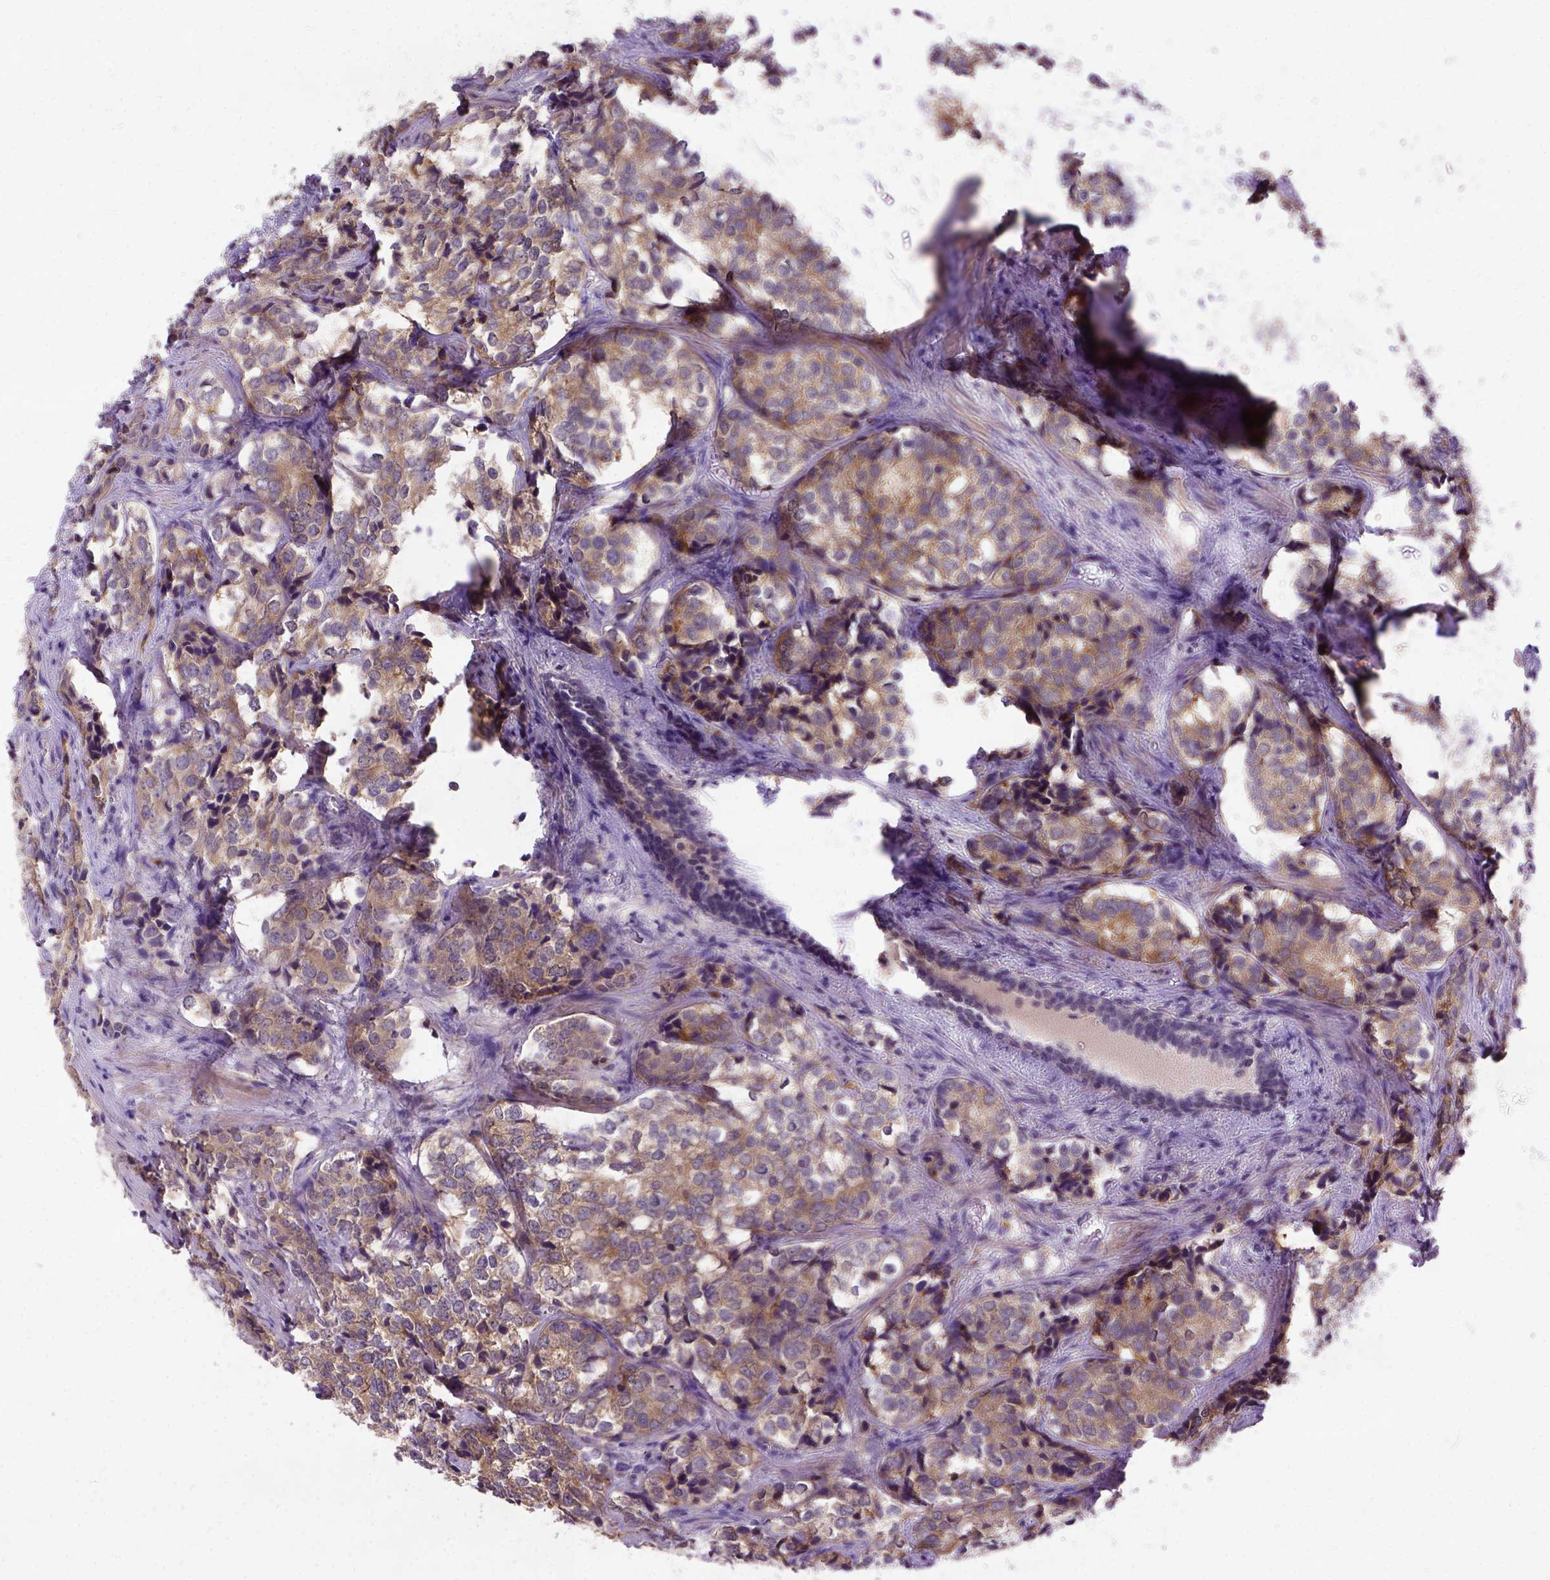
{"staining": {"intensity": "moderate", "quantity": ">75%", "location": "cytoplasmic/membranous"}, "tissue": "prostate cancer", "cell_type": "Tumor cells", "image_type": "cancer", "snomed": [{"axis": "morphology", "description": "Adenocarcinoma, NOS"}, {"axis": "topography", "description": "Prostate and seminal vesicle, NOS"}], "caption": "Protein positivity by IHC exhibits moderate cytoplasmic/membranous positivity in approximately >75% of tumor cells in prostate adenocarcinoma.", "gene": "CPNE1", "patient": {"sex": "male", "age": 63}}